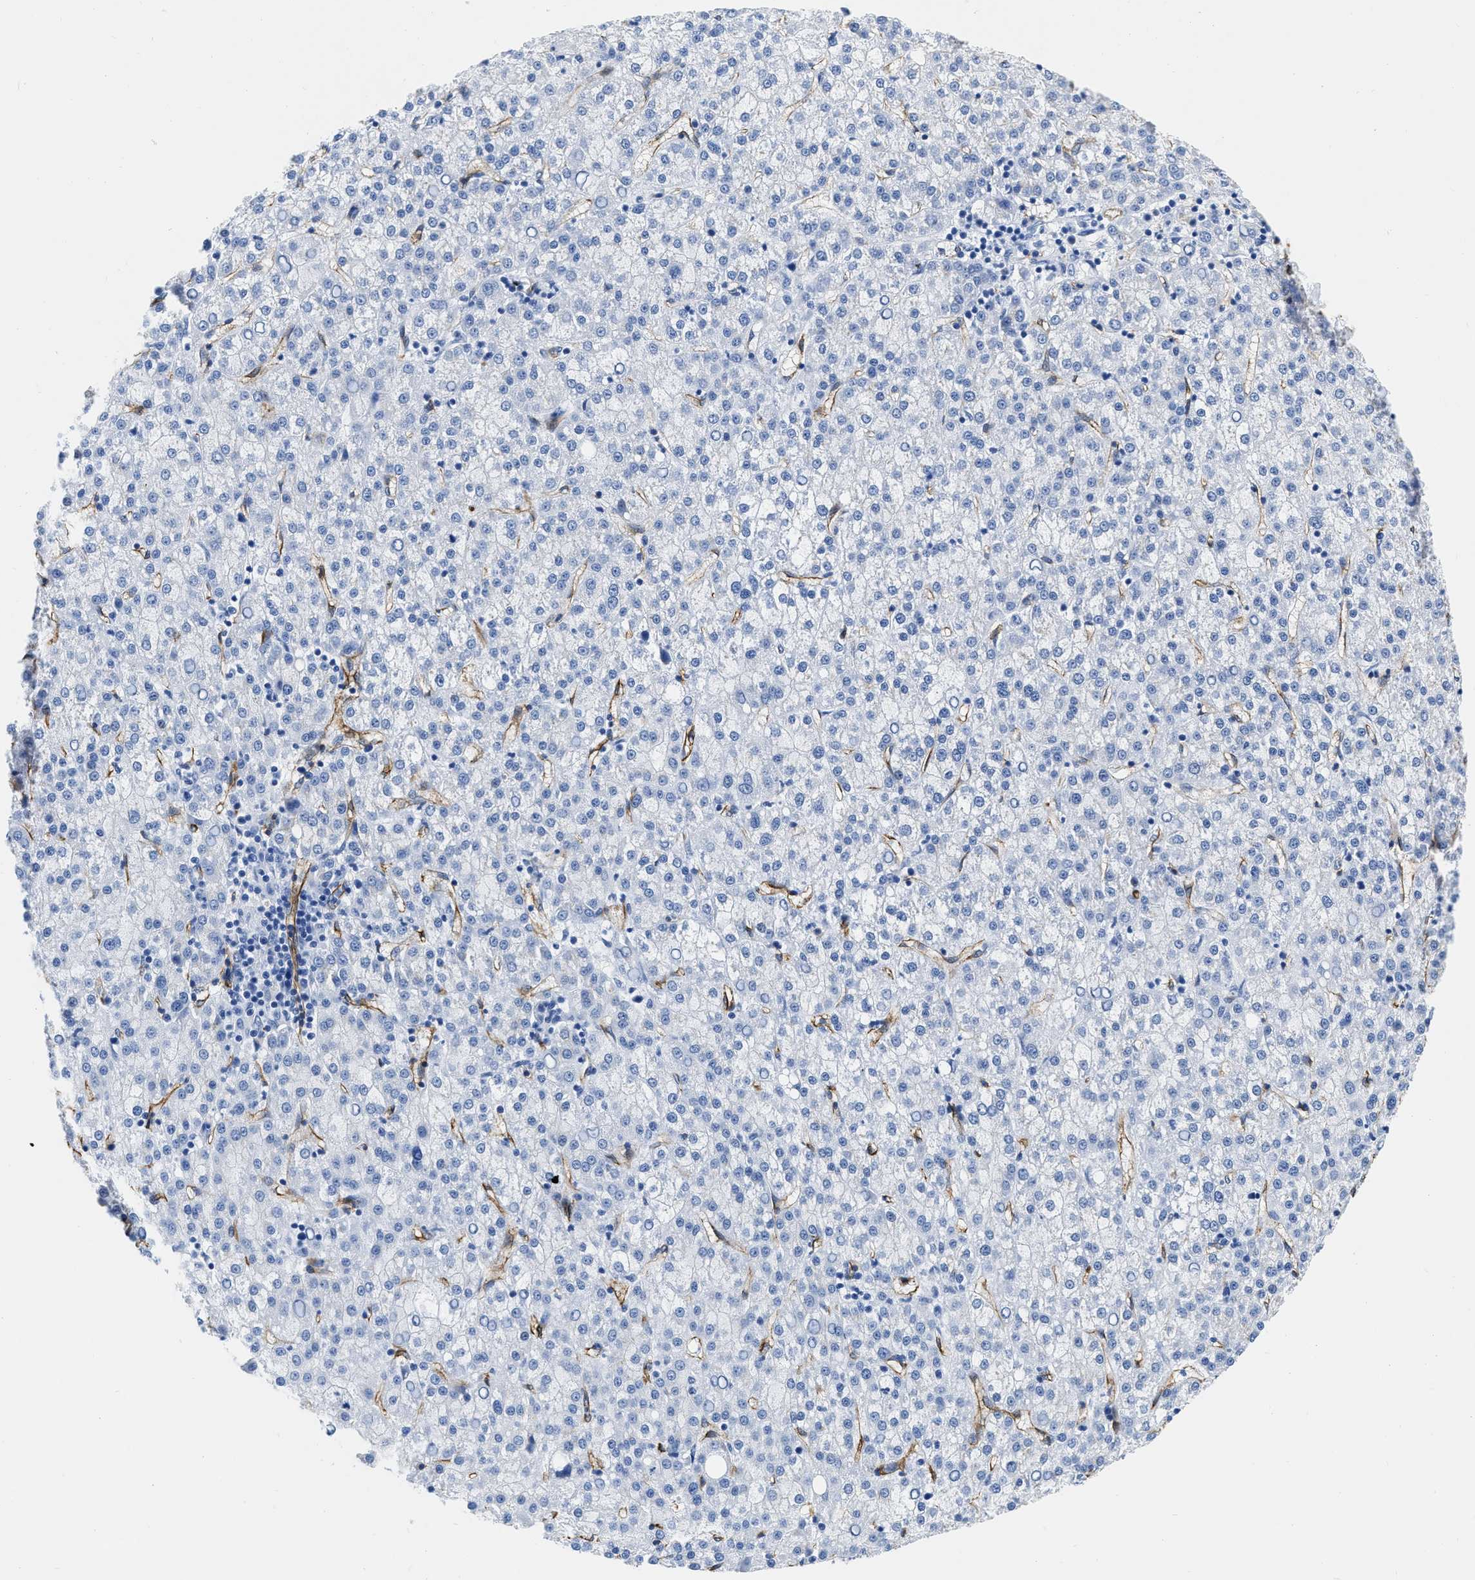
{"staining": {"intensity": "negative", "quantity": "none", "location": "none"}, "tissue": "liver cancer", "cell_type": "Tumor cells", "image_type": "cancer", "snomed": [{"axis": "morphology", "description": "Carcinoma, Hepatocellular, NOS"}, {"axis": "topography", "description": "Liver"}], "caption": "A histopathology image of liver cancer (hepatocellular carcinoma) stained for a protein exhibits no brown staining in tumor cells.", "gene": "TVP23B", "patient": {"sex": "female", "age": 58}}